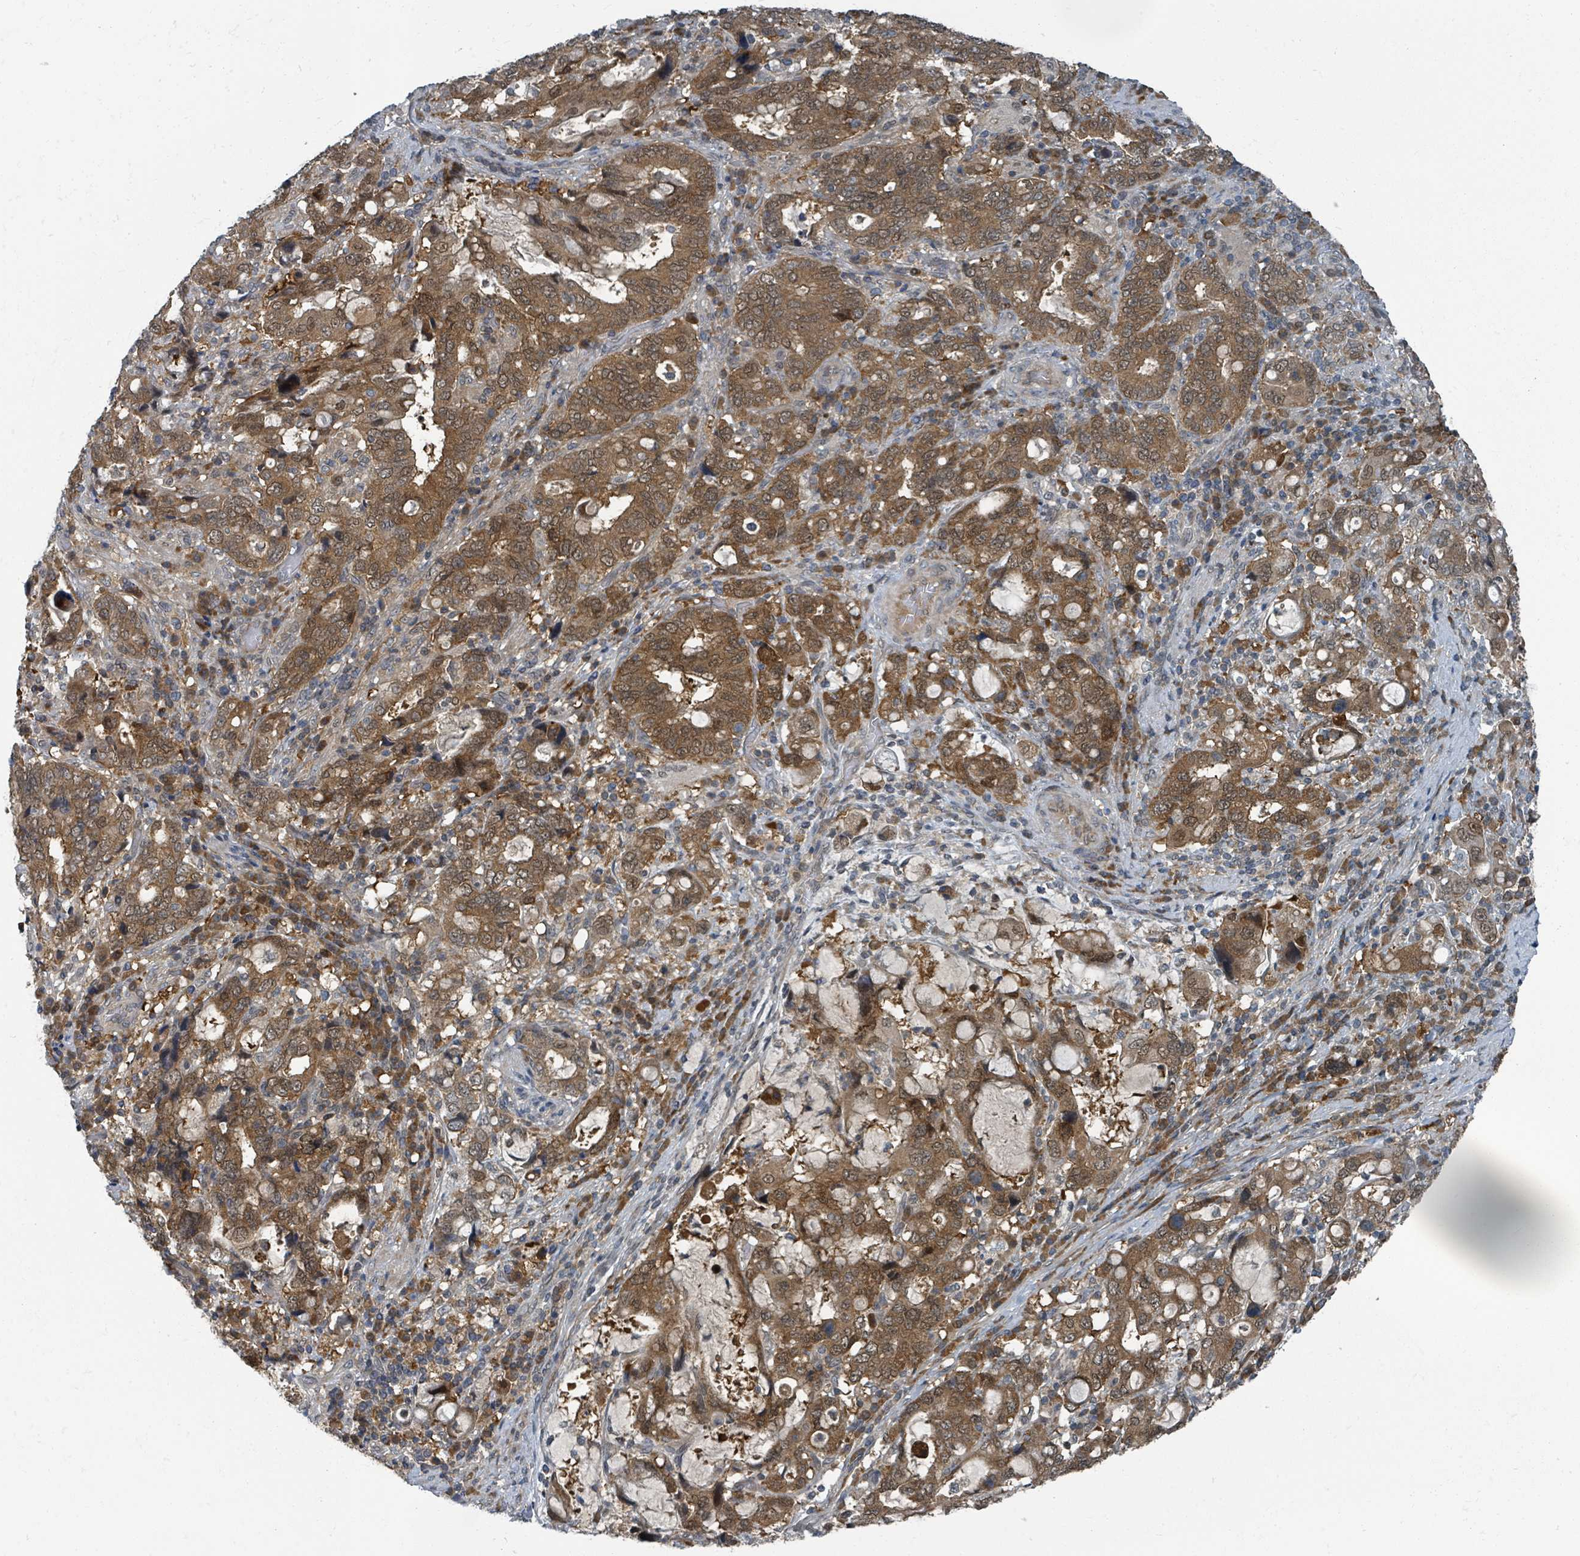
{"staining": {"intensity": "moderate", "quantity": ">75%", "location": "cytoplasmic/membranous,nuclear"}, "tissue": "stomach cancer", "cell_type": "Tumor cells", "image_type": "cancer", "snomed": [{"axis": "morphology", "description": "Adenocarcinoma, NOS"}, {"axis": "topography", "description": "Stomach, upper"}, {"axis": "topography", "description": "Stomach"}], "caption": "The photomicrograph shows immunohistochemical staining of adenocarcinoma (stomach). There is moderate cytoplasmic/membranous and nuclear positivity is seen in approximately >75% of tumor cells. The staining was performed using DAB to visualize the protein expression in brown, while the nuclei were stained in blue with hematoxylin (Magnification: 20x).", "gene": "GOLGA7", "patient": {"sex": "male", "age": 62}}